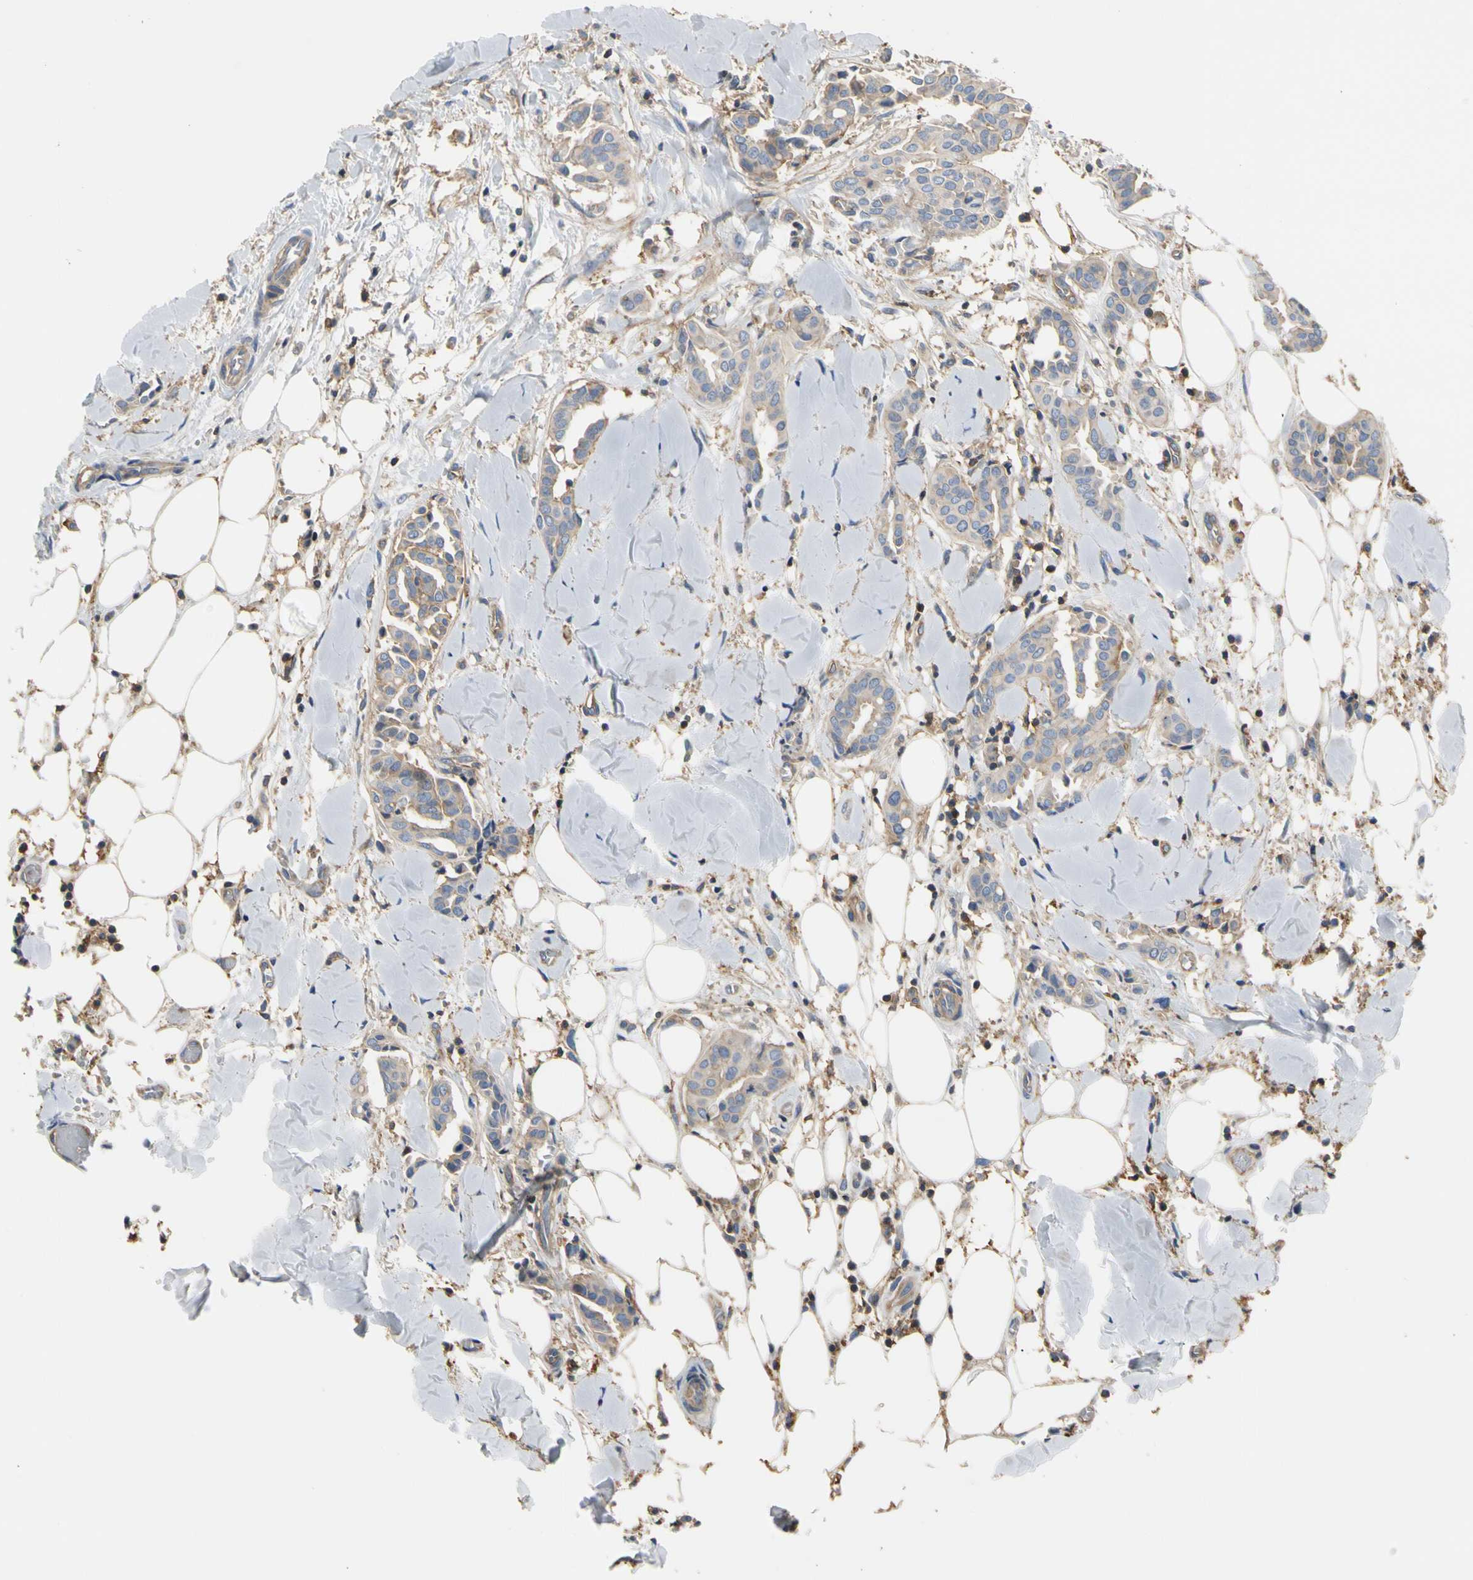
{"staining": {"intensity": "negative", "quantity": "none", "location": "none"}, "tissue": "head and neck cancer", "cell_type": "Tumor cells", "image_type": "cancer", "snomed": [{"axis": "morphology", "description": "Adenocarcinoma, NOS"}, {"axis": "topography", "description": "Salivary gland"}, {"axis": "topography", "description": "Head-Neck"}], "caption": "The photomicrograph shows no staining of tumor cells in head and neck cancer (adenocarcinoma).", "gene": "IL1RL1", "patient": {"sex": "female", "age": 59}}